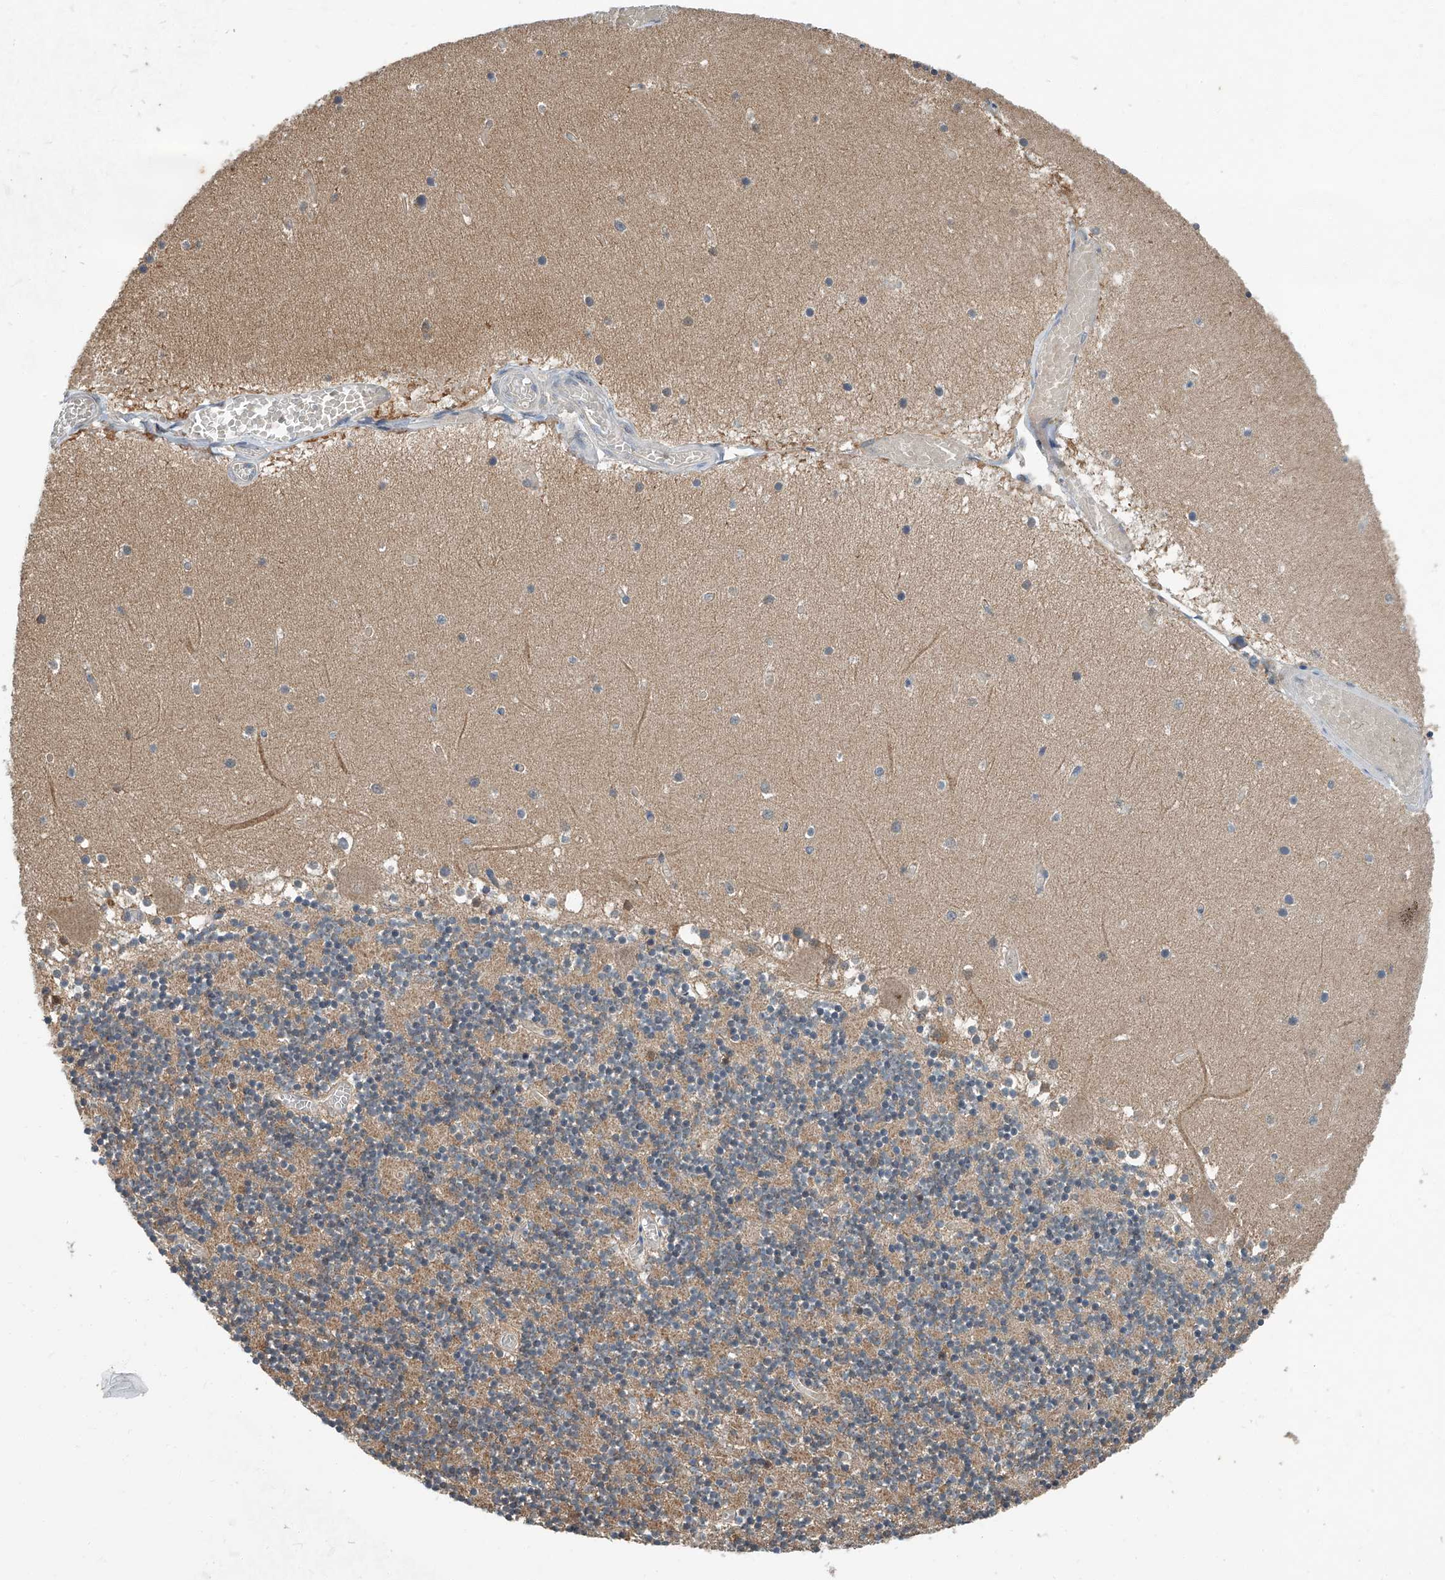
{"staining": {"intensity": "weak", "quantity": "<25%", "location": "cytoplasmic/membranous"}, "tissue": "cerebellum", "cell_type": "Cells in granular layer", "image_type": "normal", "snomed": [{"axis": "morphology", "description": "Normal tissue, NOS"}, {"axis": "topography", "description": "Cerebellum"}], "caption": "Immunohistochemistry (IHC) micrograph of normal human cerebellum stained for a protein (brown), which reveals no staining in cells in granular layer.", "gene": "CLK1", "patient": {"sex": "female", "age": 28}}